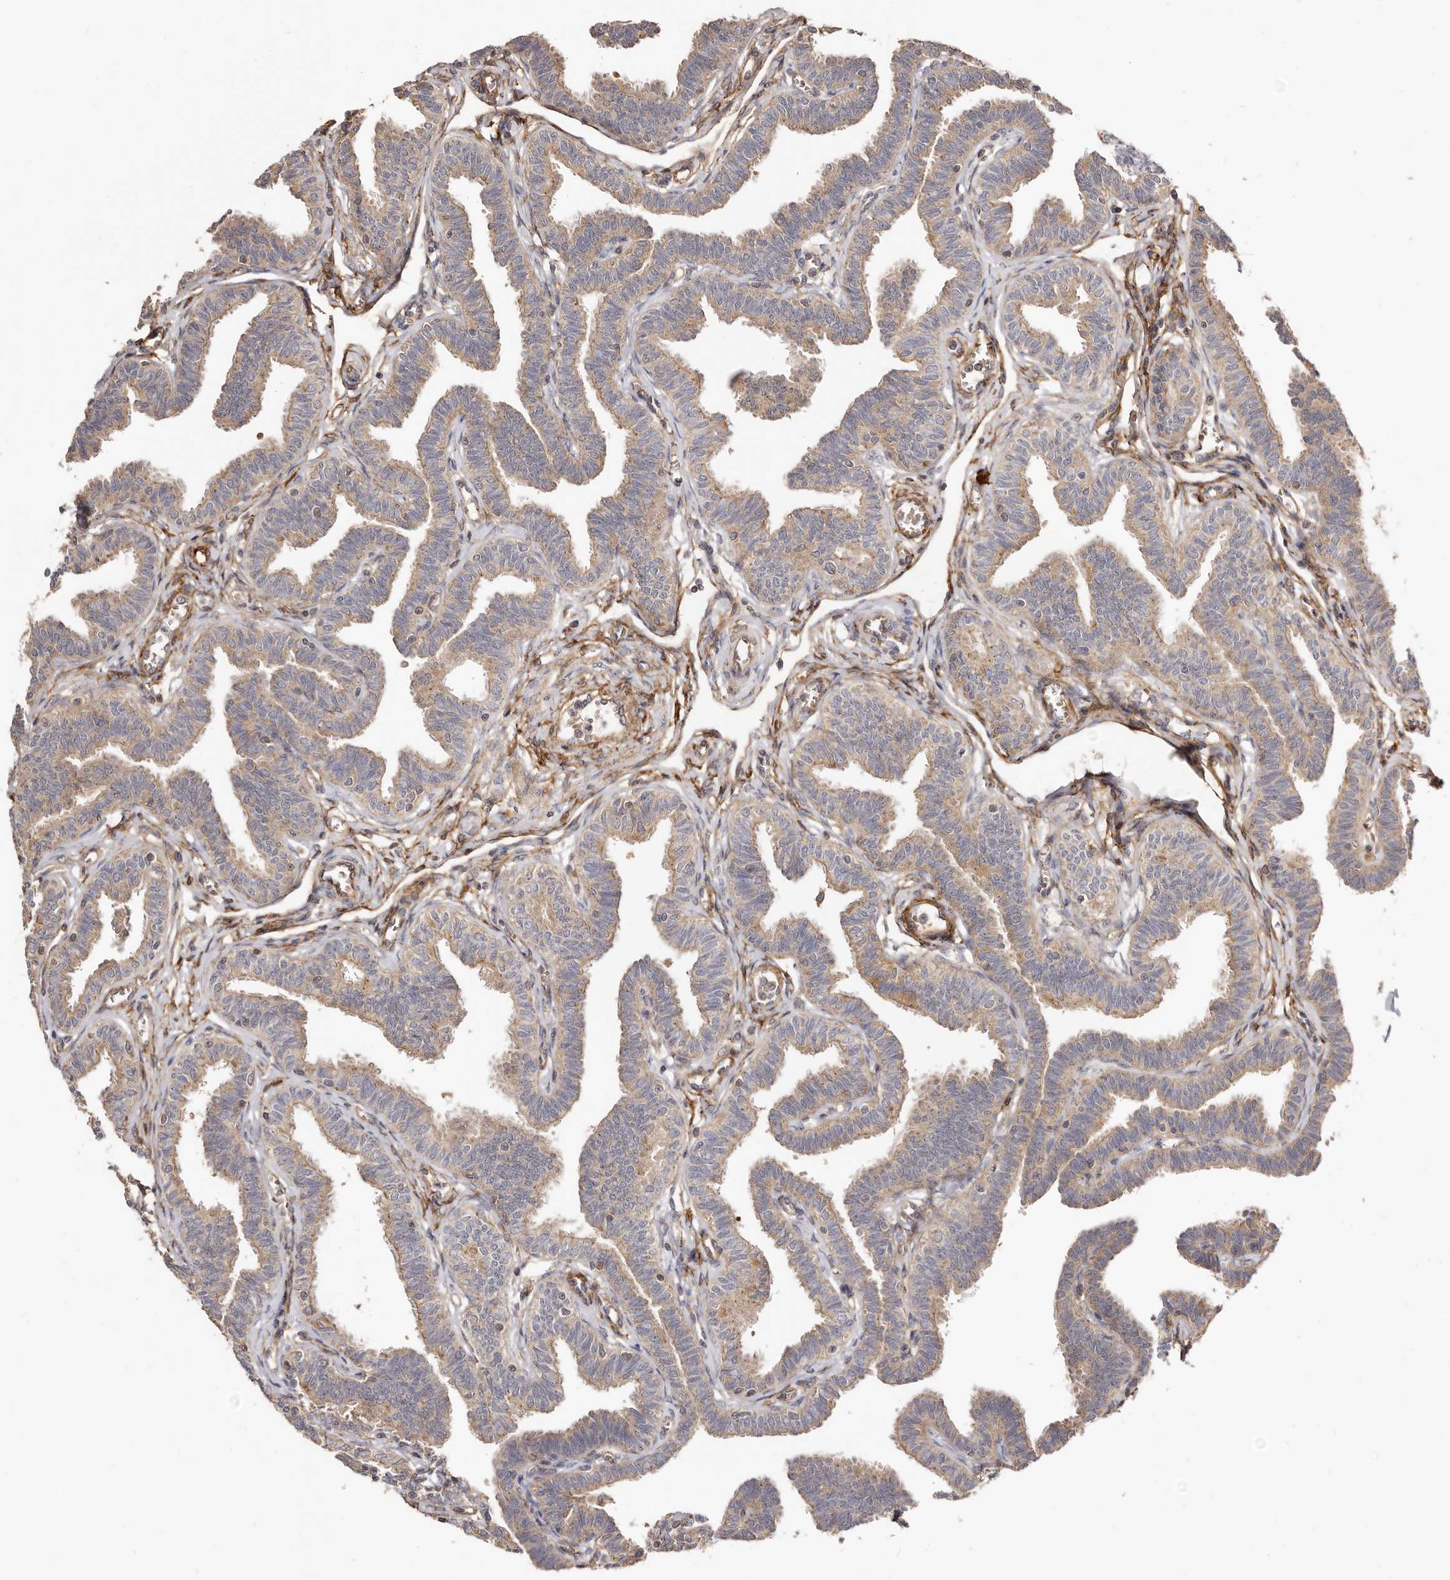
{"staining": {"intensity": "moderate", "quantity": ">75%", "location": "cytoplasmic/membranous"}, "tissue": "fallopian tube", "cell_type": "Glandular cells", "image_type": "normal", "snomed": [{"axis": "morphology", "description": "Normal tissue, NOS"}, {"axis": "topography", "description": "Fallopian tube"}, {"axis": "topography", "description": "Ovary"}], "caption": "Benign fallopian tube was stained to show a protein in brown. There is medium levels of moderate cytoplasmic/membranous positivity in approximately >75% of glandular cells. (Brightfield microscopy of DAB IHC at high magnification).", "gene": "ADAMTS9", "patient": {"sex": "female", "age": 23}}